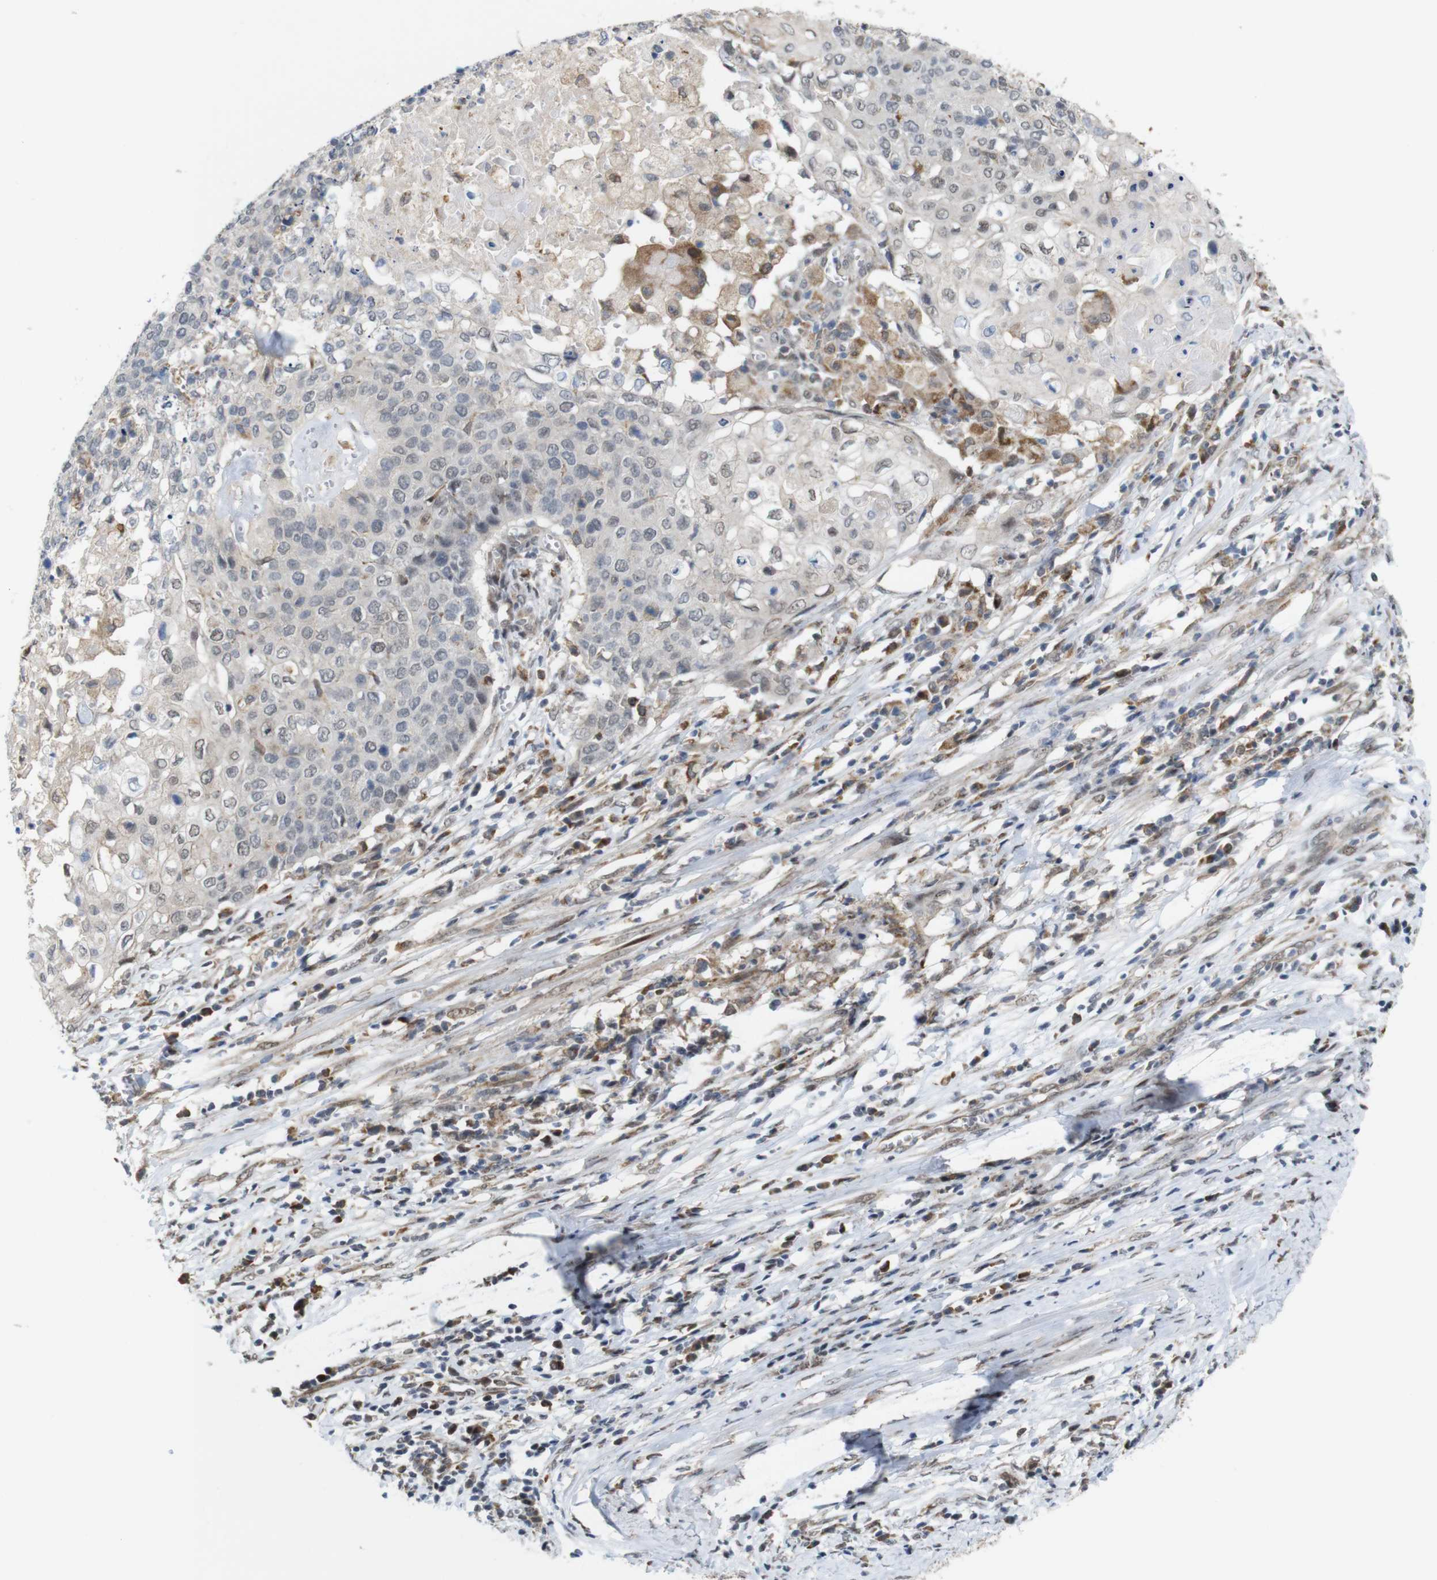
{"staining": {"intensity": "weak", "quantity": ">75%", "location": "cytoplasmic/membranous,nuclear"}, "tissue": "cervical cancer", "cell_type": "Tumor cells", "image_type": "cancer", "snomed": [{"axis": "morphology", "description": "Squamous cell carcinoma, NOS"}, {"axis": "topography", "description": "Cervix"}], "caption": "Tumor cells exhibit weak cytoplasmic/membranous and nuclear positivity in approximately >75% of cells in cervical cancer.", "gene": "PNMA8A", "patient": {"sex": "female", "age": 39}}